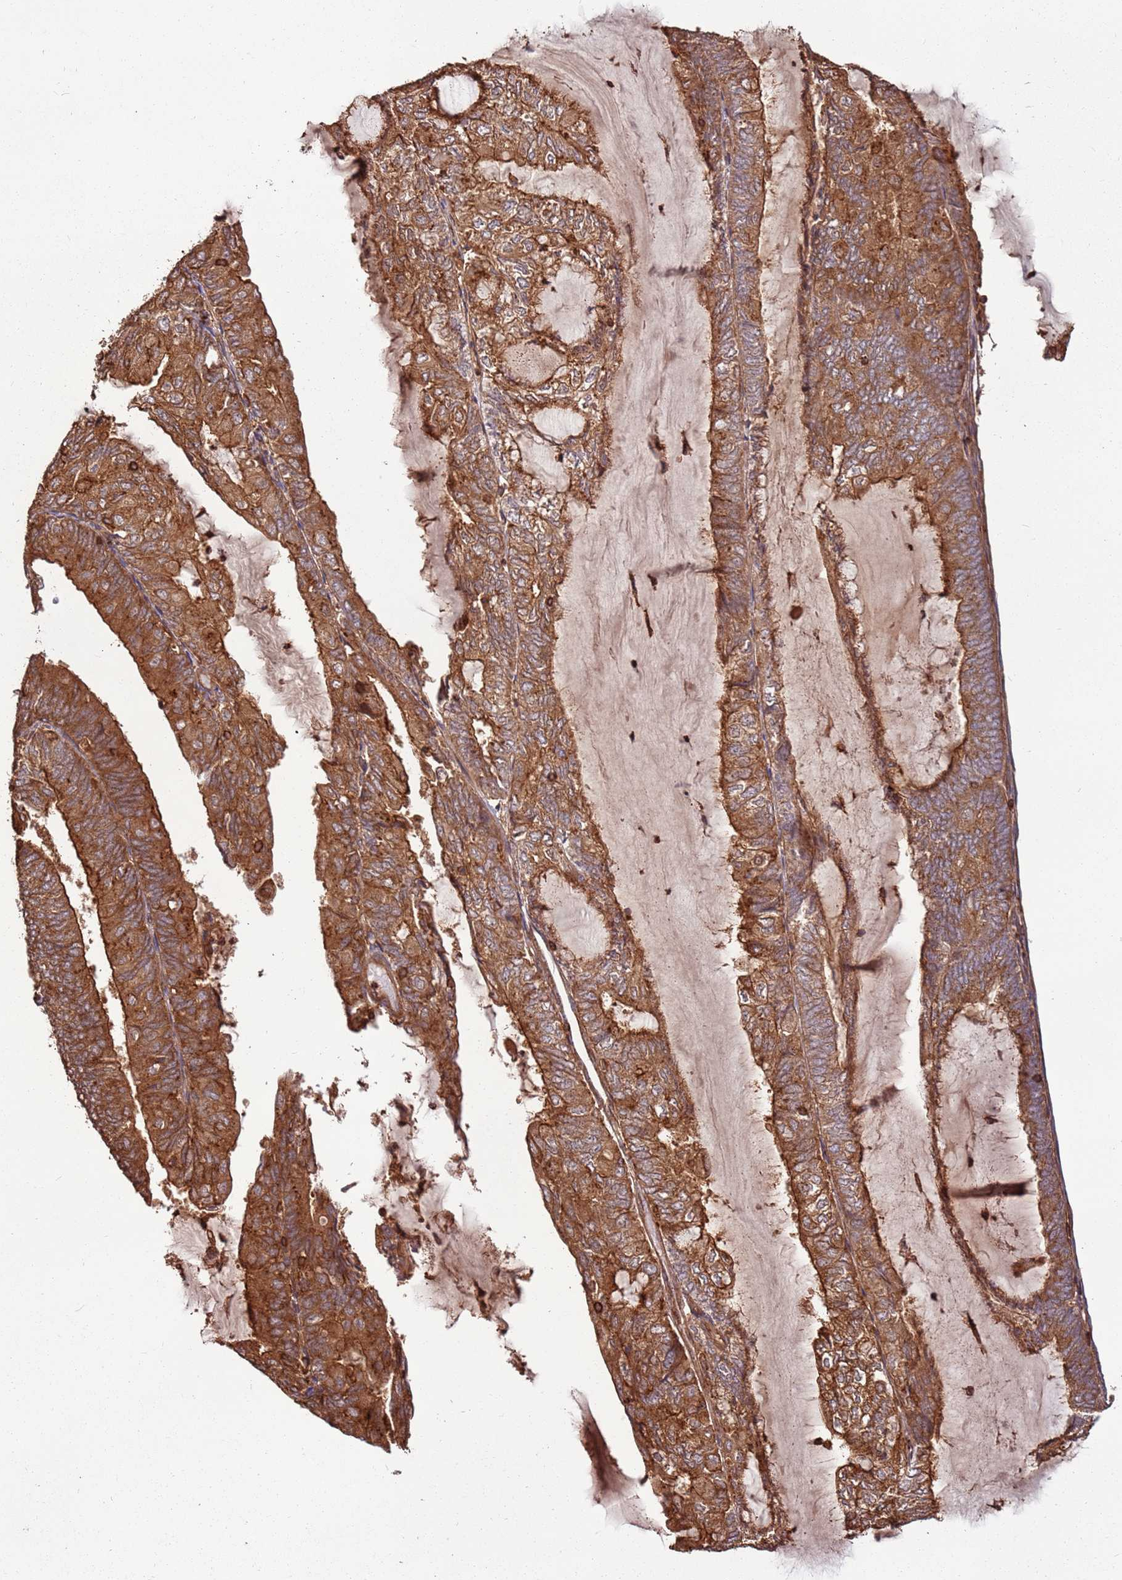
{"staining": {"intensity": "strong", "quantity": ">75%", "location": "cytoplasmic/membranous"}, "tissue": "endometrial cancer", "cell_type": "Tumor cells", "image_type": "cancer", "snomed": [{"axis": "morphology", "description": "Adenocarcinoma, NOS"}, {"axis": "topography", "description": "Endometrium"}], "caption": "Endometrial cancer was stained to show a protein in brown. There is high levels of strong cytoplasmic/membranous positivity in approximately >75% of tumor cells. (Brightfield microscopy of DAB IHC at high magnification).", "gene": "ACVR2A", "patient": {"sex": "female", "age": 81}}